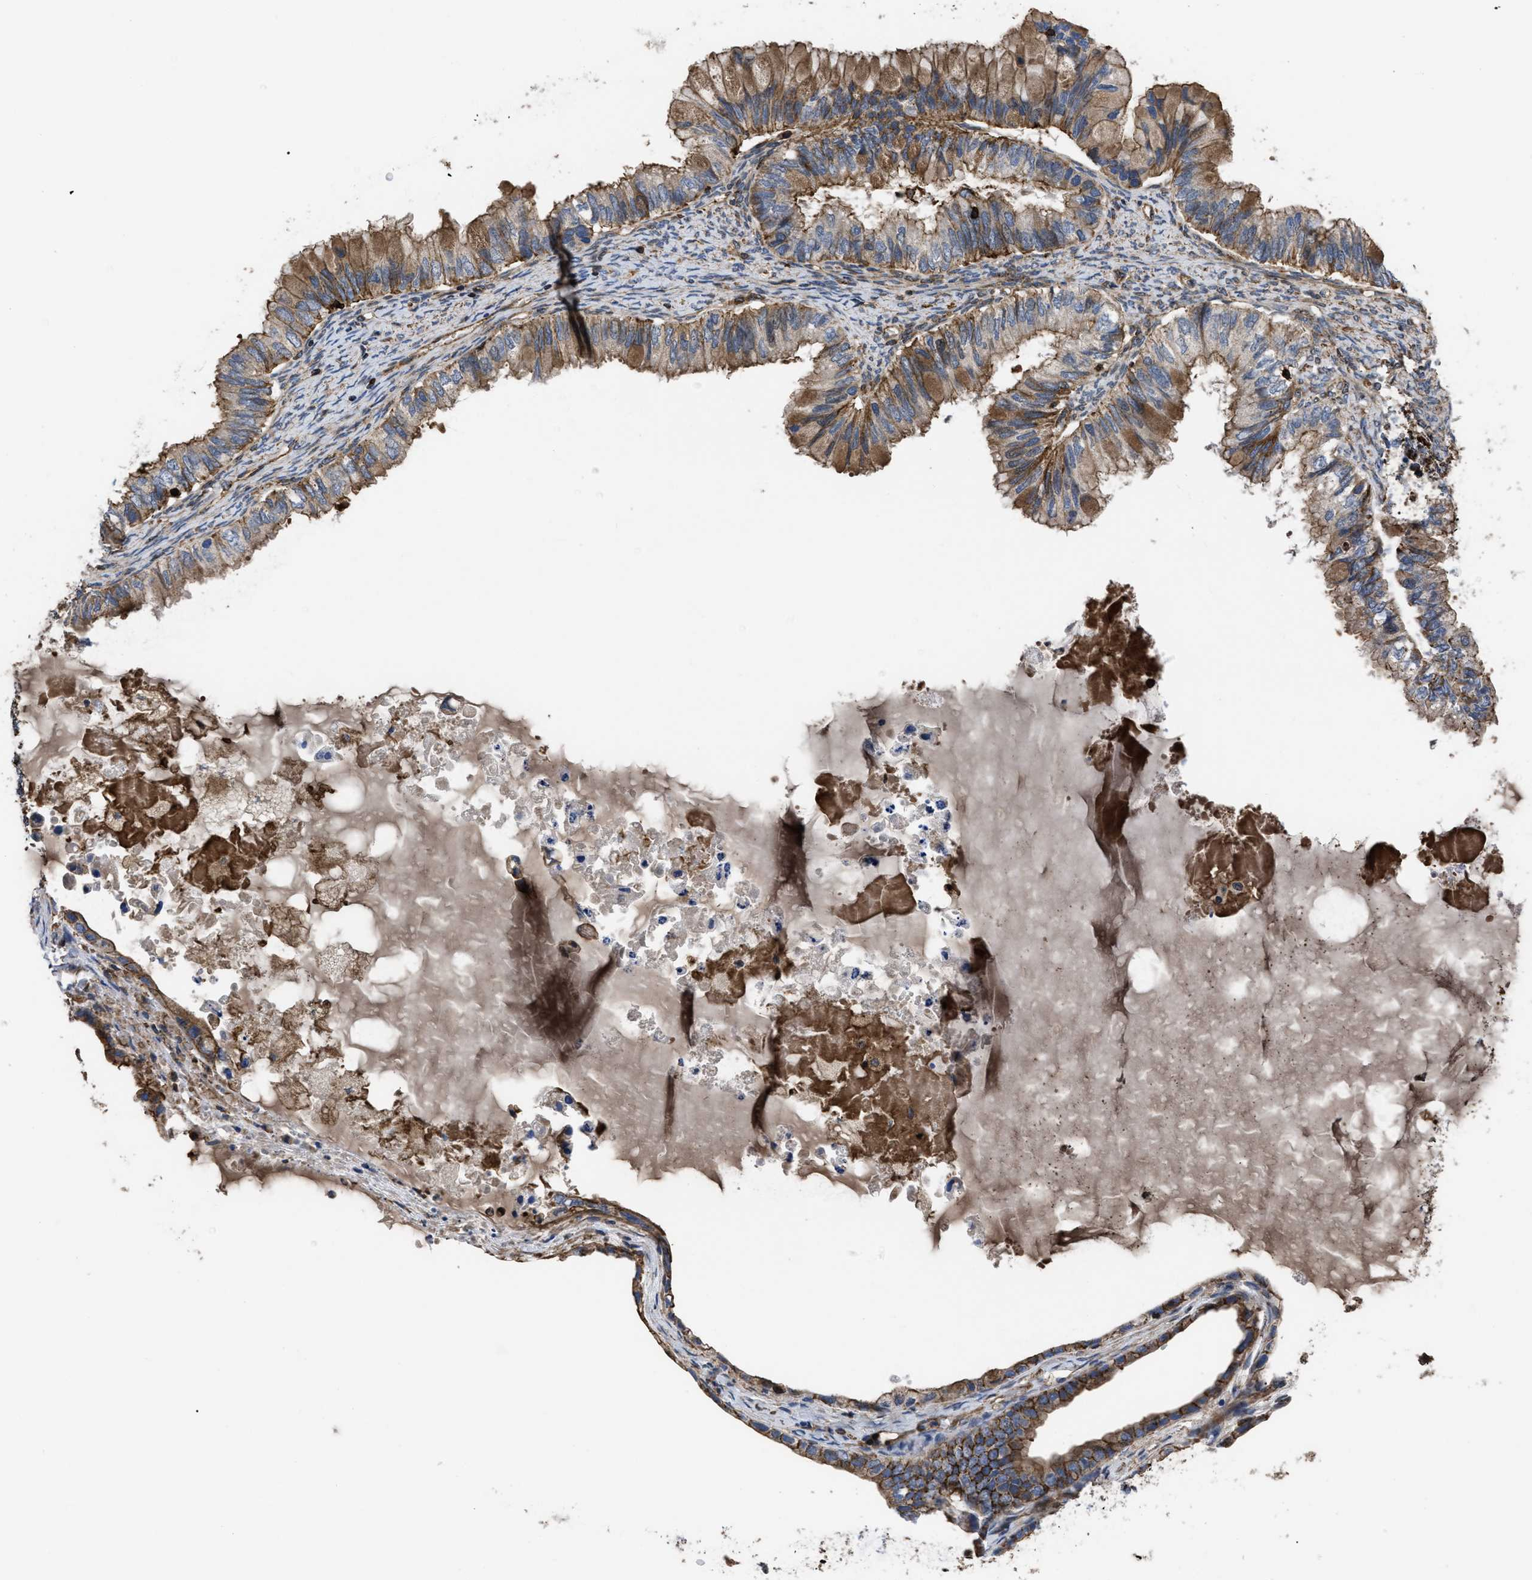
{"staining": {"intensity": "moderate", "quantity": ">75%", "location": "cytoplasmic/membranous"}, "tissue": "ovarian cancer", "cell_type": "Tumor cells", "image_type": "cancer", "snomed": [{"axis": "morphology", "description": "Cystadenocarcinoma, mucinous, NOS"}, {"axis": "topography", "description": "Ovary"}], "caption": "The immunohistochemical stain highlights moderate cytoplasmic/membranous positivity in tumor cells of ovarian mucinous cystadenocarcinoma tissue. Immunohistochemistry stains the protein in brown and the nuclei are stained blue.", "gene": "SCUBE2", "patient": {"sex": "female", "age": 80}}